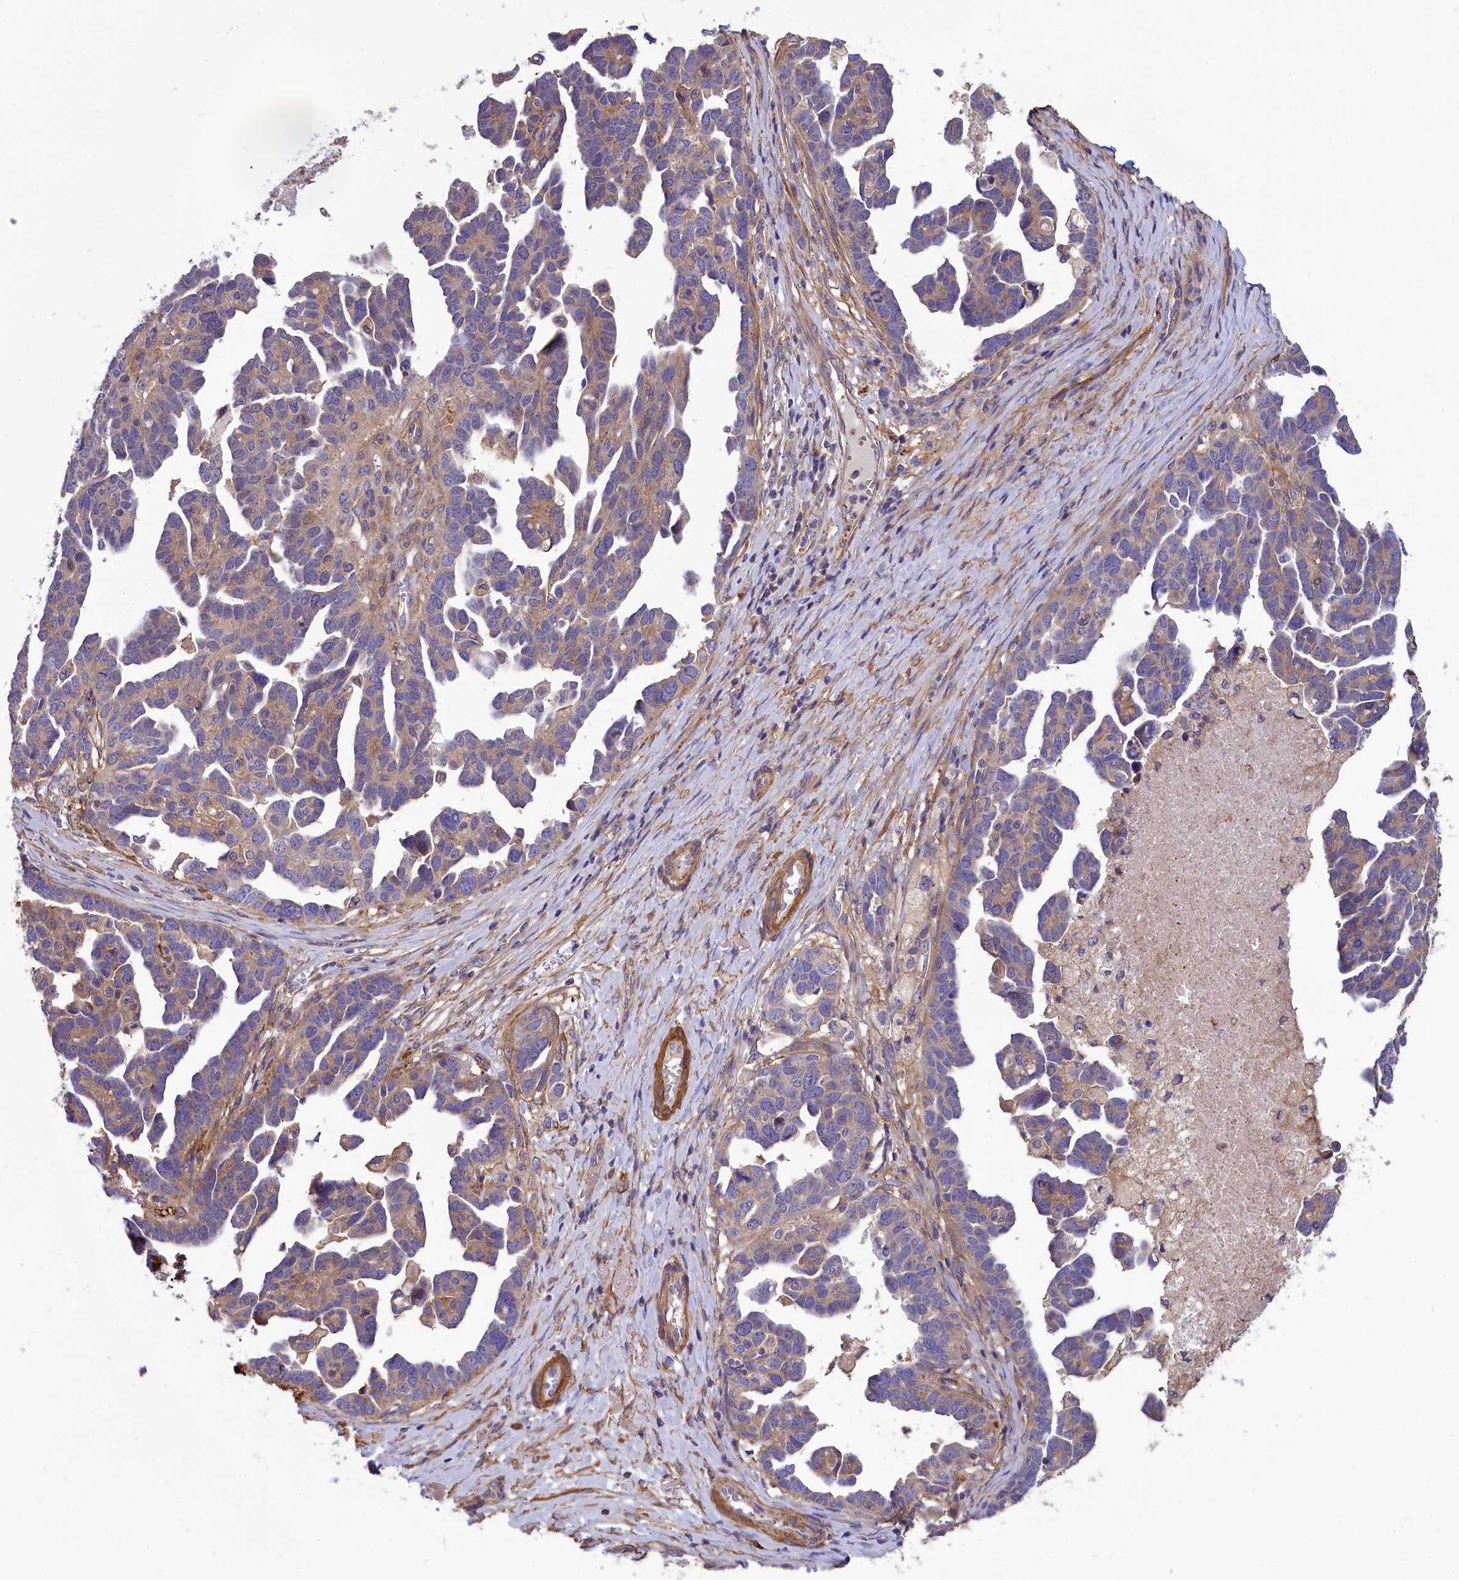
{"staining": {"intensity": "weak", "quantity": "25%-75%", "location": "cytoplasmic/membranous"}, "tissue": "ovarian cancer", "cell_type": "Tumor cells", "image_type": "cancer", "snomed": [{"axis": "morphology", "description": "Cystadenocarcinoma, serous, NOS"}, {"axis": "topography", "description": "Ovary"}], "caption": "A histopathology image of ovarian cancer (serous cystadenocarcinoma) stained for a protein displays weak cytoplasmic/membranous brown staining in tumor cells.", "gene": "AMDHD2", "patient": {"sex": "female", "age": 54}}